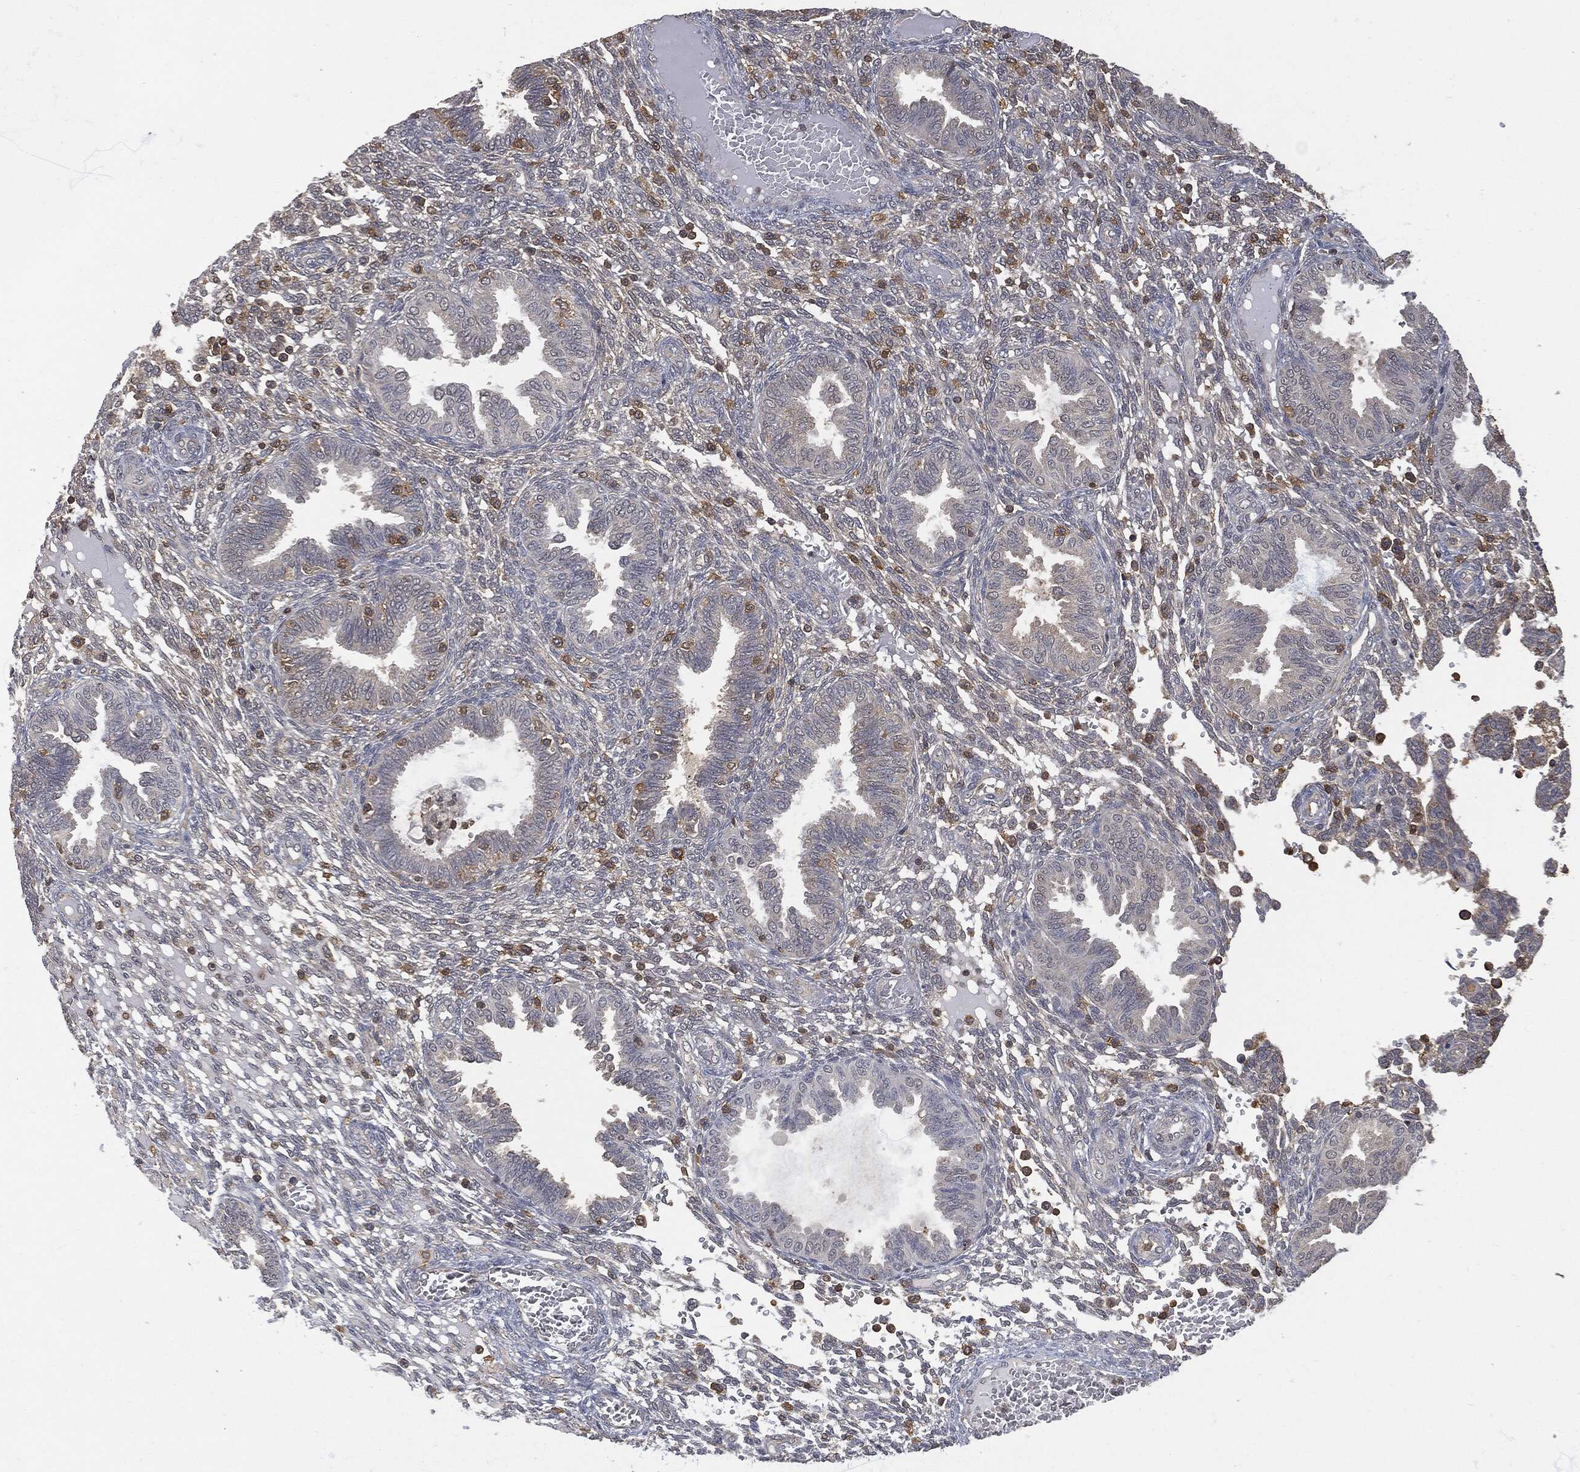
{"staining": {"intensity": "negative", "quantity": "none", "location": "none"}, "tissue": "endometrium", "cell_type": "Cells in endometrial stroma", "image_type": "normal", "snomed": [{"axis": "morphology", "description": "Normal tissue, NOS"}, {"axis": "topography", "description": "Endometrium"}], "caption": "Histopathology image shows no protein staining in cells in endometrial stroma of unremarkable endometrium. (Brightfield microscopy of DAB (3,3'-diaminobenzidine) IHC at high magnification).", "gene": "PSMB10", "patient": {"sex": "female", "age": 42}}